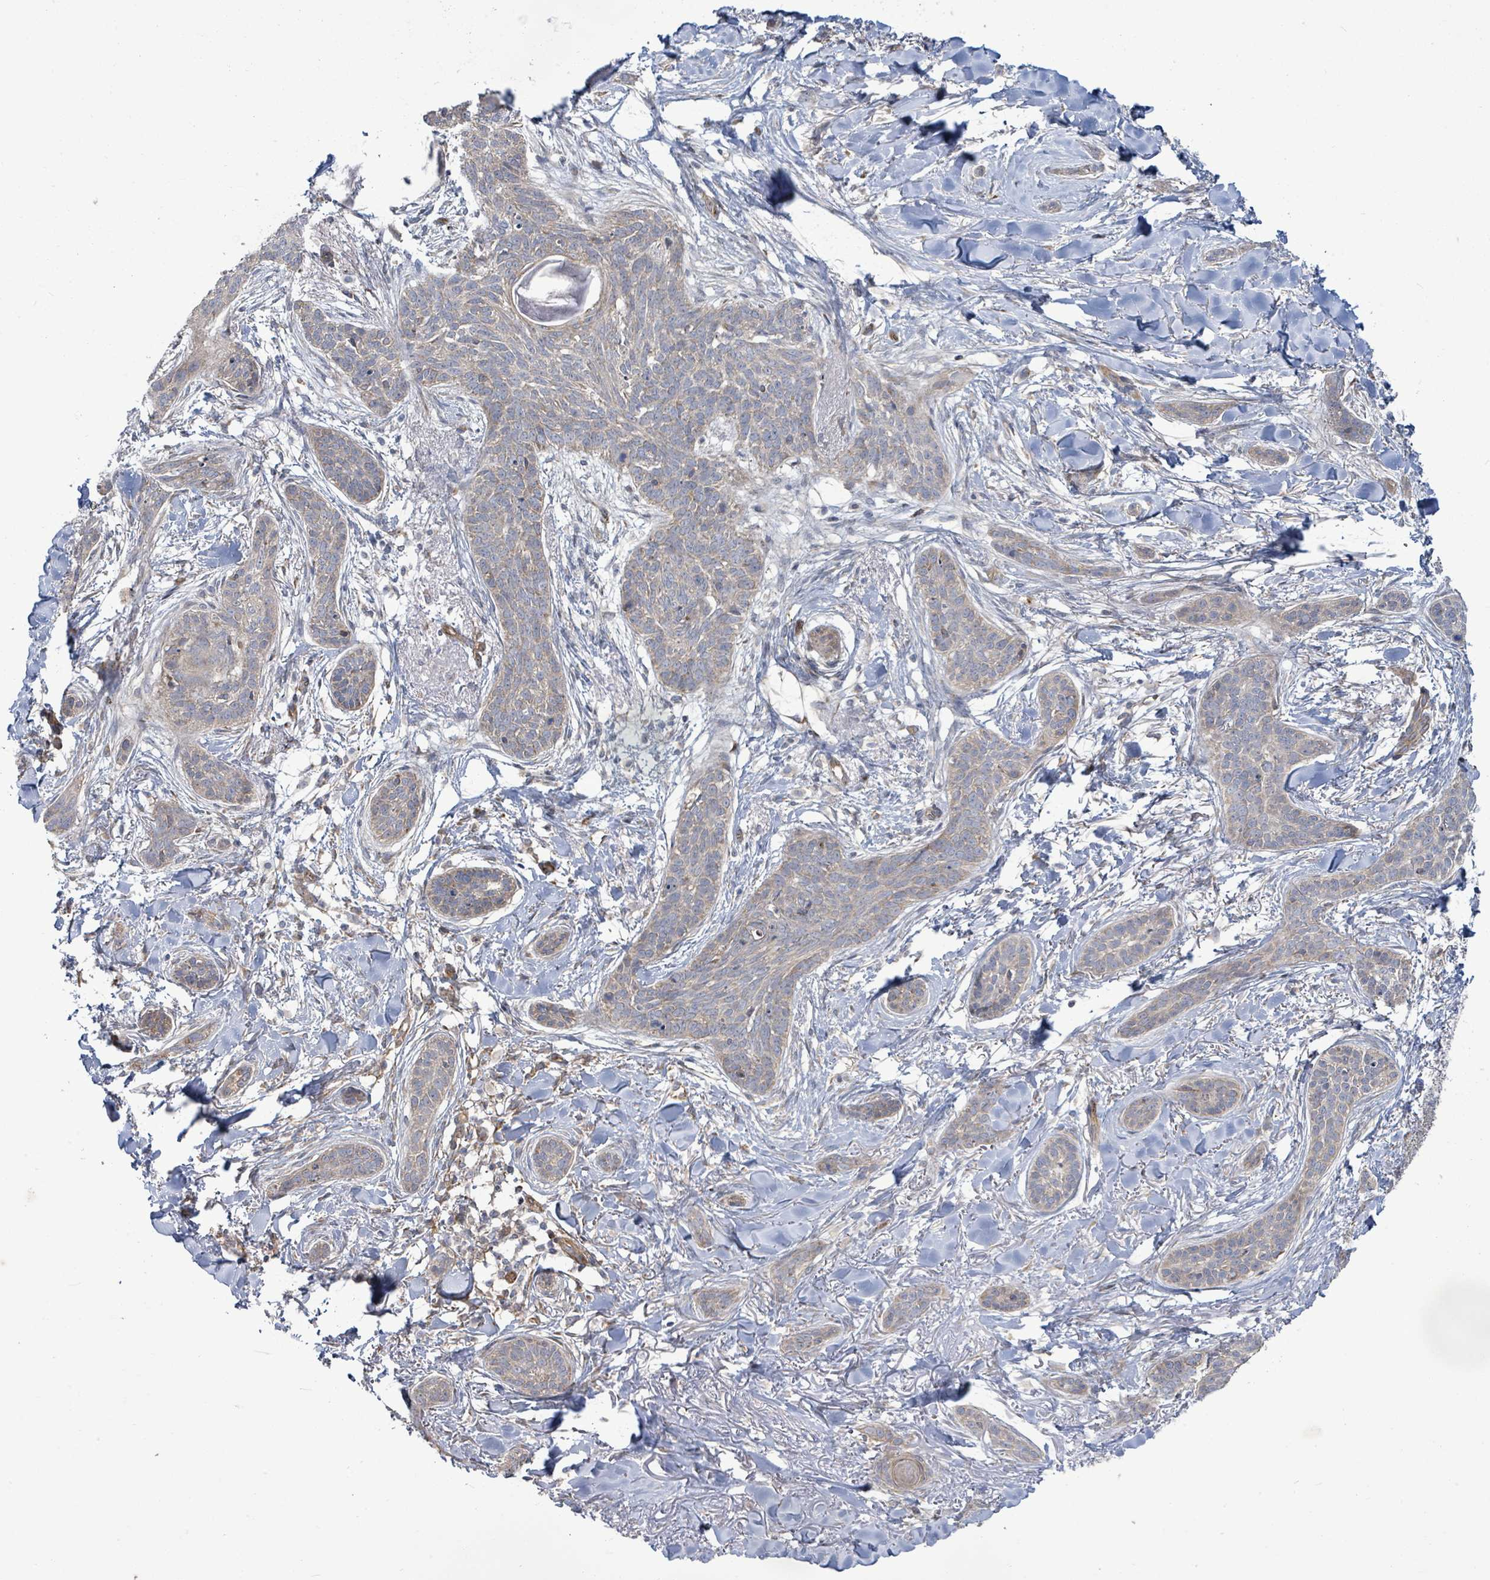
{"staining": {"intensity": "weak", "quantity": "25%-75%", "location": "cytoplasmic/membranous"}, "tissue": "skin cancer", "cell_type": "Tumor cells", "image_type": "cancer", "snomed": [{"axis": "morphology", "description": "Basal cell carcinoma"}, {"axis": "topography", "description": "Skin"}], "caption": "Weak cytoplasmic/membranous protein positivity is appreciated in approximately 25%-75% of tumor cells in basal cell carcinoma (skin).", "gene": "KBTBD11", "patient": {"sex": "male", "age": 52}}